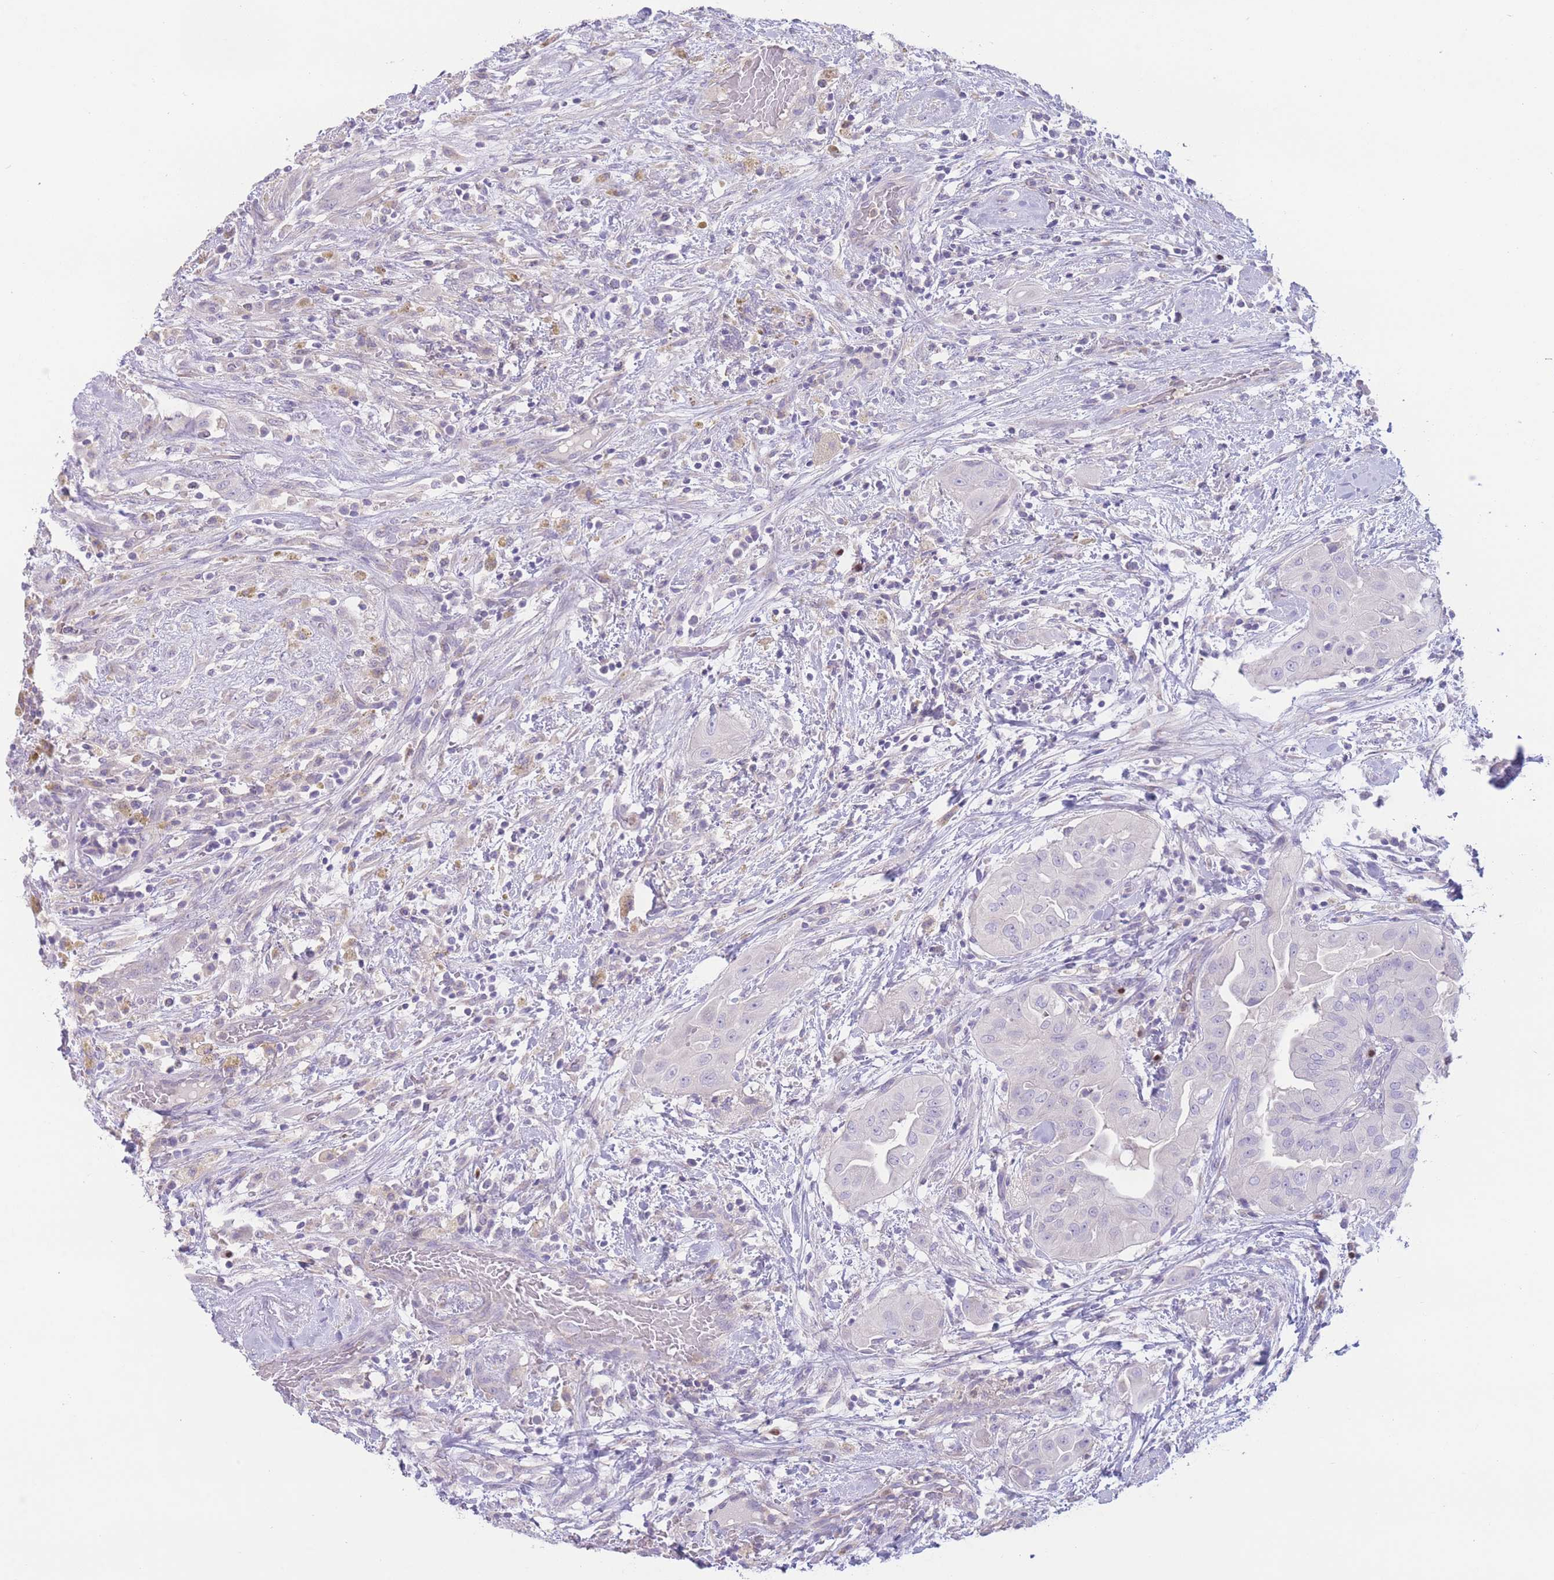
{"staining": {"intensity": "negative", "quantity": "none", "location": "none"}, "tissue": "thyroid cancer", "cell_type": "Tumor cells", "image_type": "cancer", "snomed": [{"axis": "morphology", "description": "Papillary adenocarcinoma, NOS"}, {"axis": "topography", "description": "Thyroid gland"}], "caption": "Immunohistochemistry micrograph of human thyroid cancer stained for a protein (brown), which displays no staining in tumor cells.", "gene": "BHLHA15", "patient": {"sex": "female", "age": 59}}